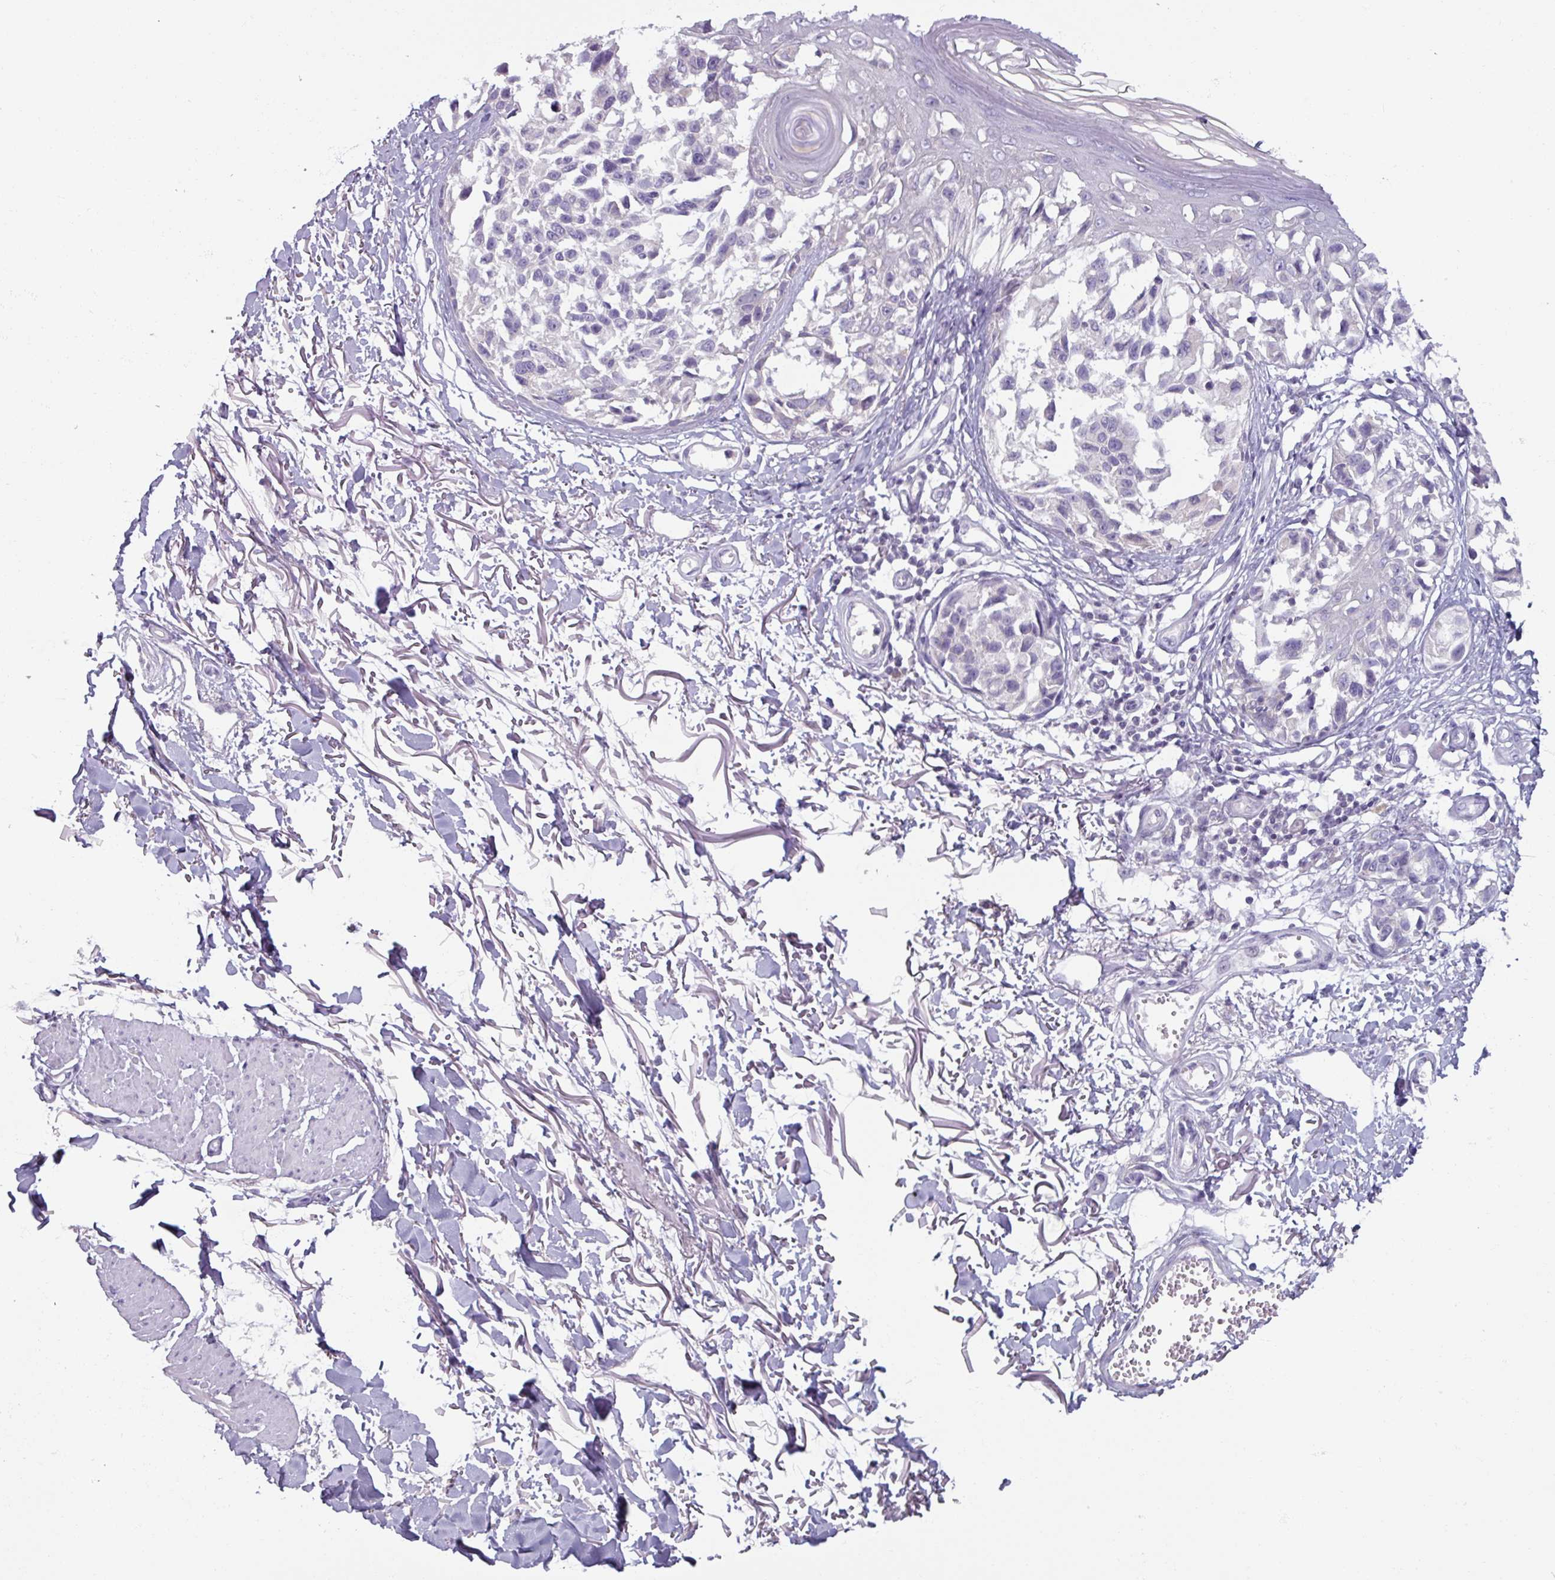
{"staining": {"intensity": "negative", "quantity": "none", "location": "none"}, "tissue": "melanoma", "cell_type": "Tumor cells", "image_type": "cancer", "snomed": [{"axis": "morphology", "description": "Malignant melanoma, NOS"}, {"axis": "topography", "description": "Skin"}], "caption": "Immunohistochemistry histopathology image of neoplastic tissue: human malignant melanoma stained with DAB reveals no significant protein expression in tumor cells.", "gene": "SMIM11", "patient": {"sex": "male", "age": 73}}